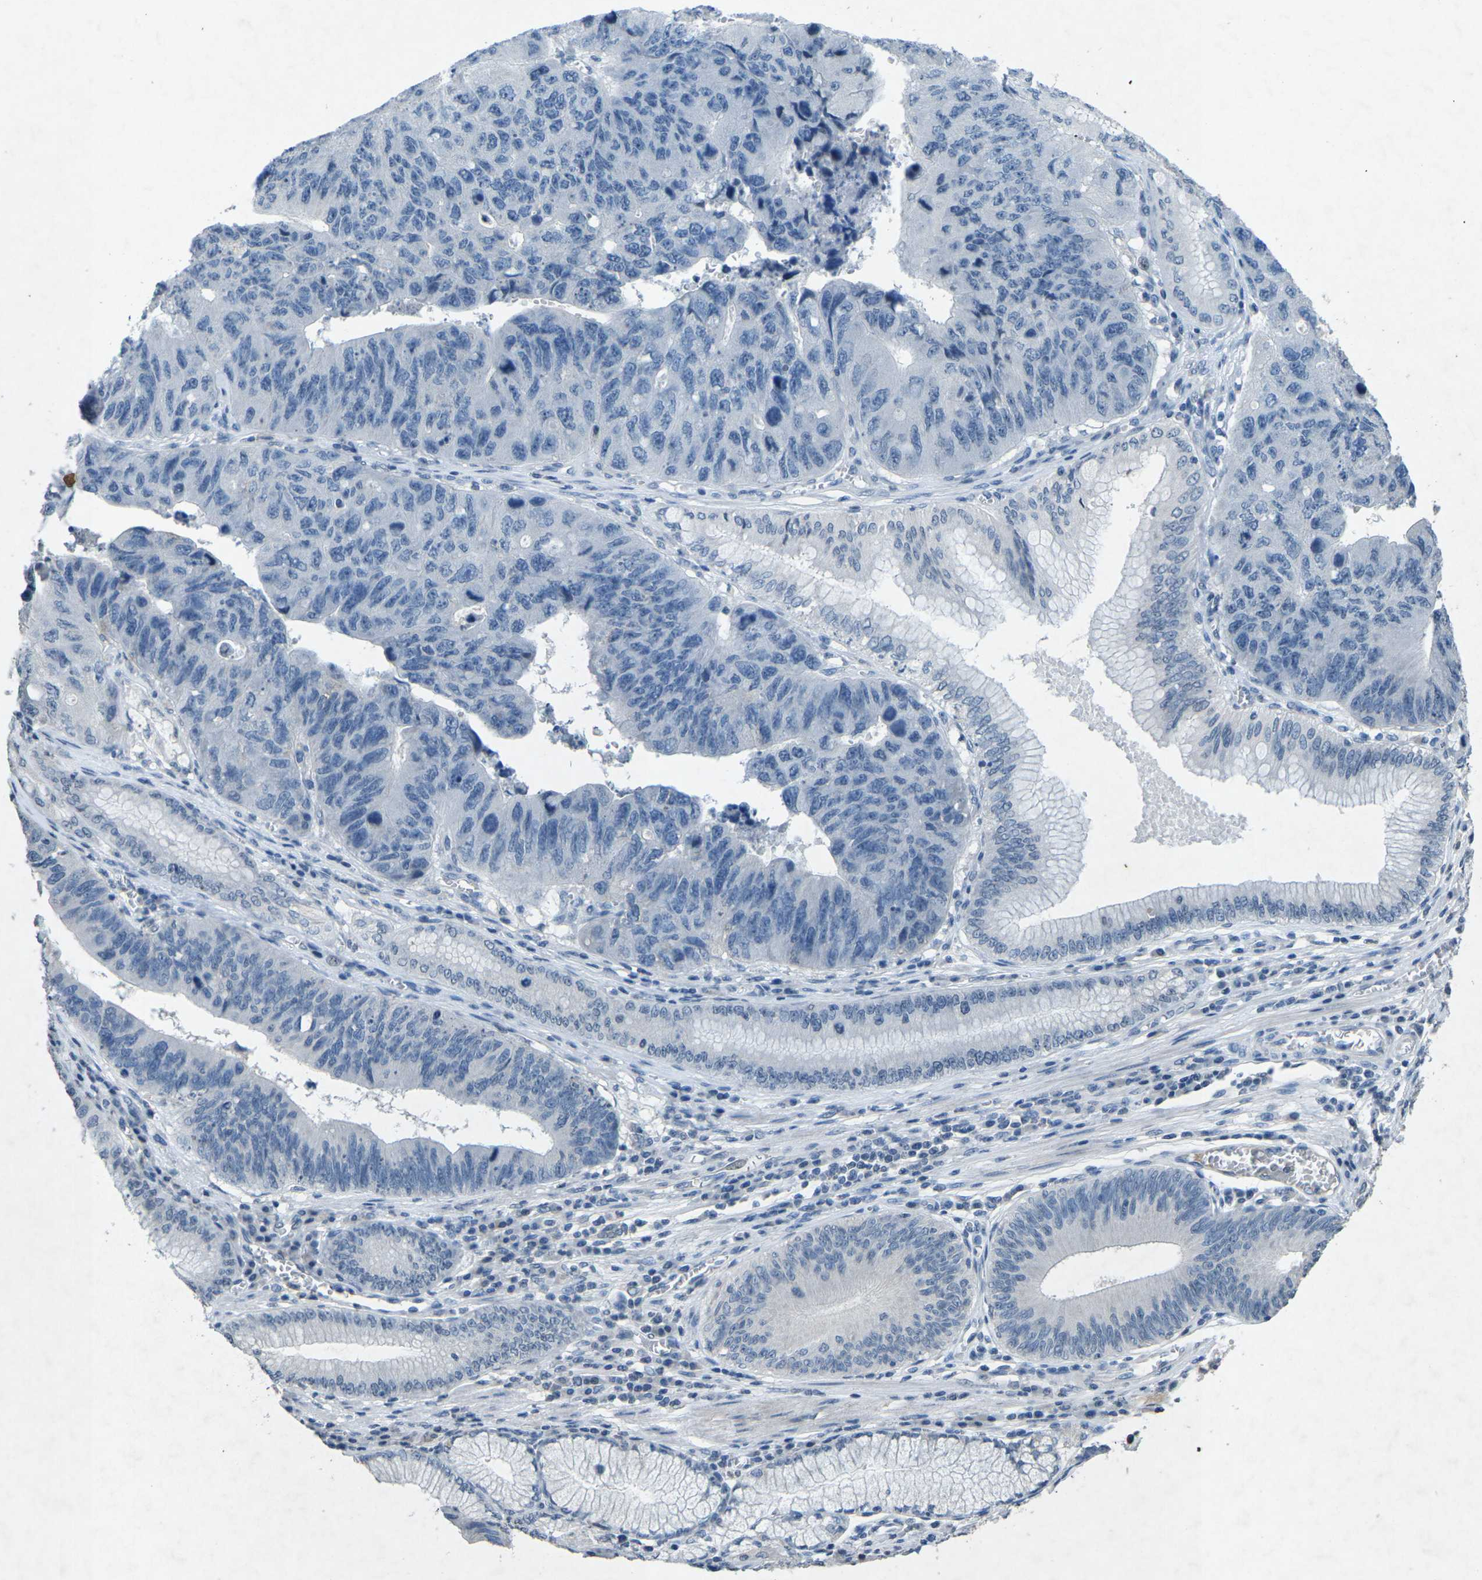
{"staining": {"intensity": "negative", "quantity": "none", "location": "none"}, "tissue": "stomach cancer", "cell_type": "Tumor cells", "image_type": "cancer", "snomed": [{"axis": "morphology", "description": "Adenocarcinoma, NOS"}, {"axis": "topography", "description": "Stomach"}], "caption": "Histopathology image shows no protein staining in tumor cells of stomach cancer tissue.", "gene": "A1BG", "patient": {"sex": "male", "age": 59}}